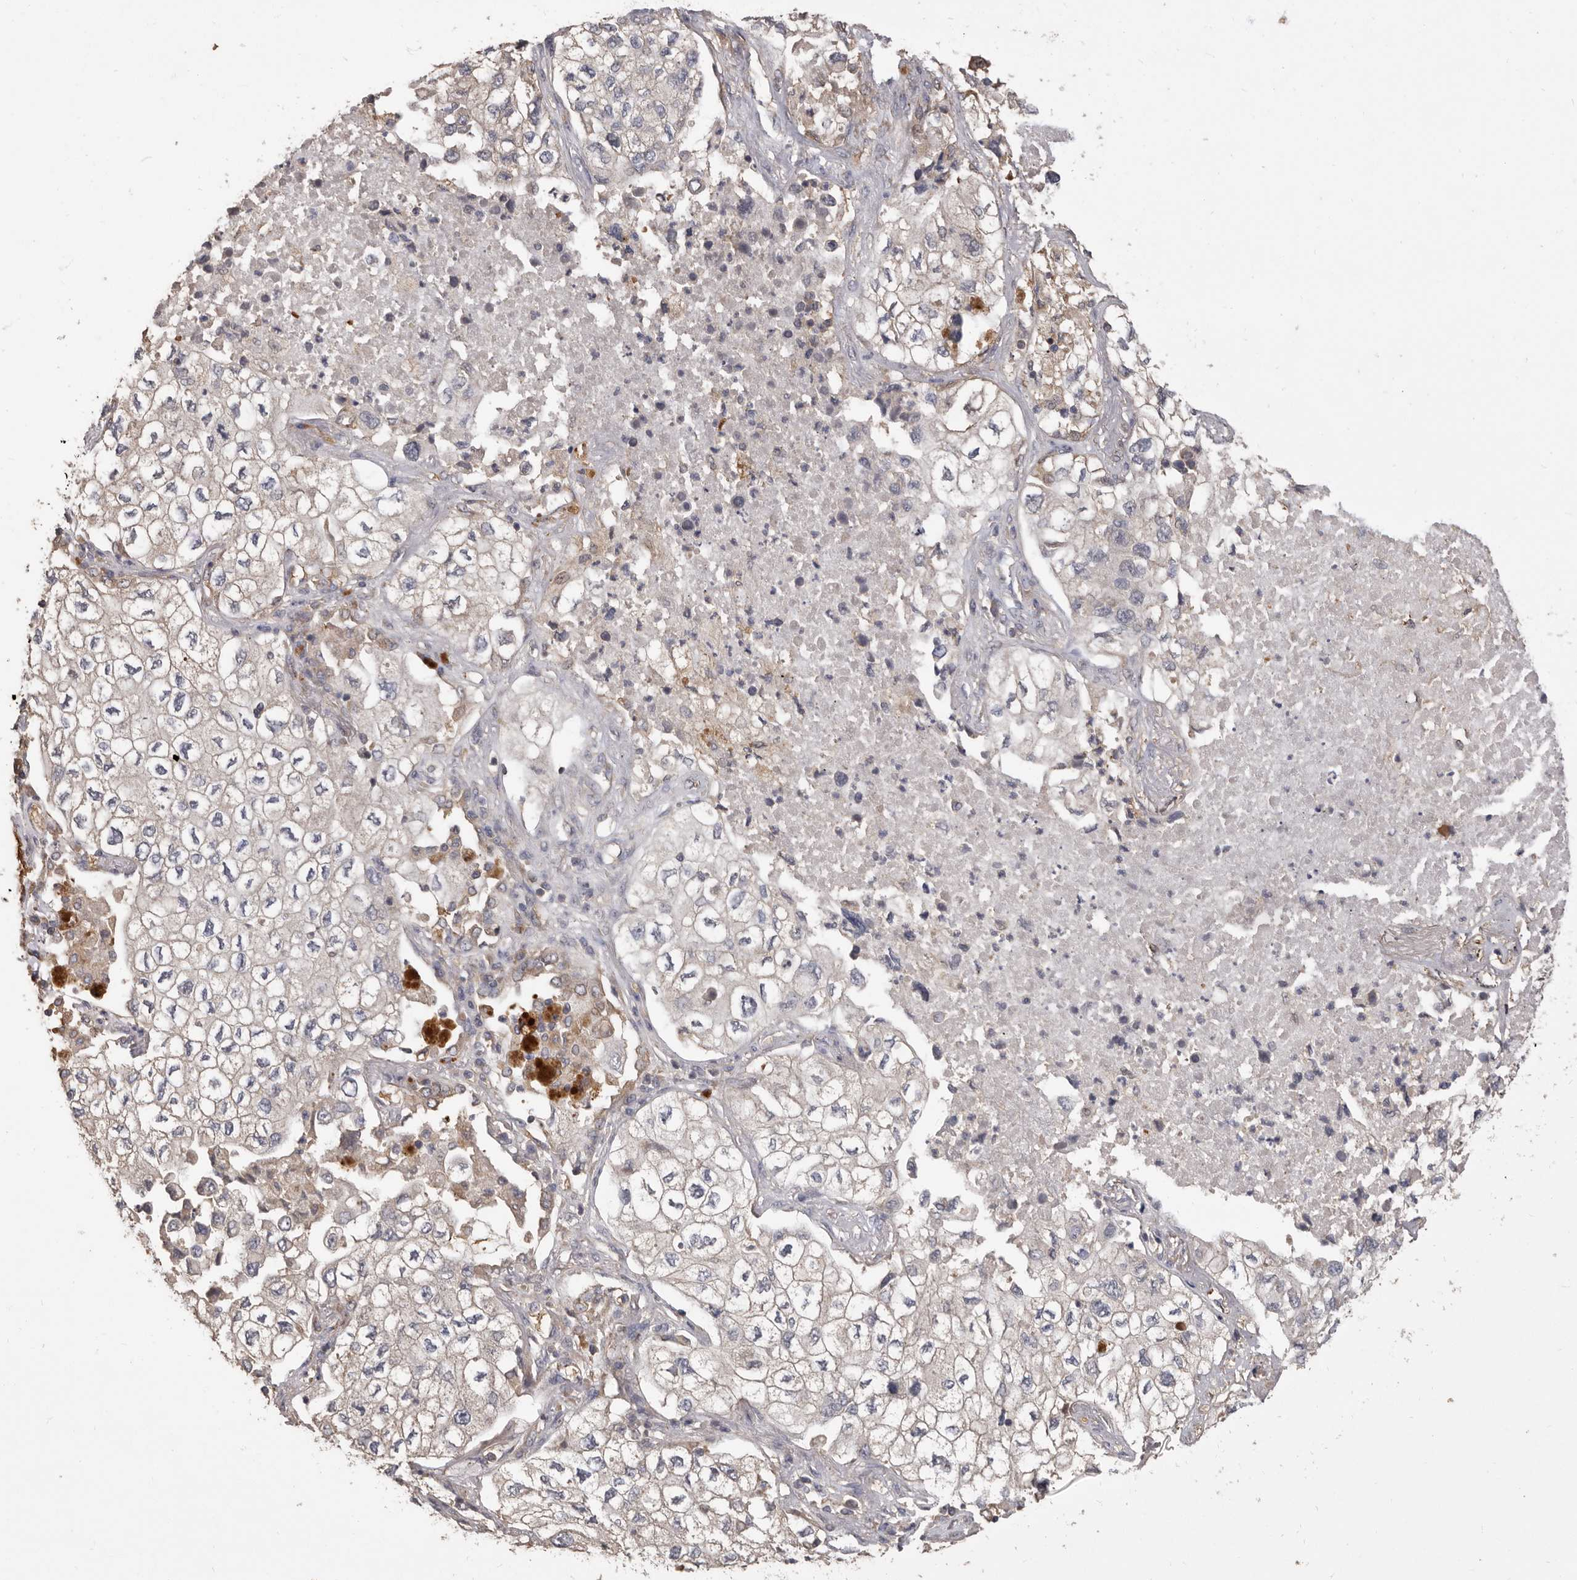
{"staining": {"intensity": "weak", "quantity": "<25%", "location": "cytoplasmic/membranous"}, "tissue": "lung cancer", "cell_type": "Tumor cells", "image_type": "cancer", "snomed": [{"axis": "morphology", "description": "Adenocarcinoma, NOS"}, {"axis": "topography", "description": "Lung"}], "caption": "Immunohistochemistry micrograph of neoplastic tissue: human lung cancer stained with DAB (3,3'-diaminobenzidine) displays no significant protein staining in tumor cells. The staining was performed using DAB to visualize the protein expression in brown, while the nuclei were stained in blue with hematoxylin (Magnification: 20x).", "gene": "KIF26B", "patient": {"sex": "male", "age": 63}}